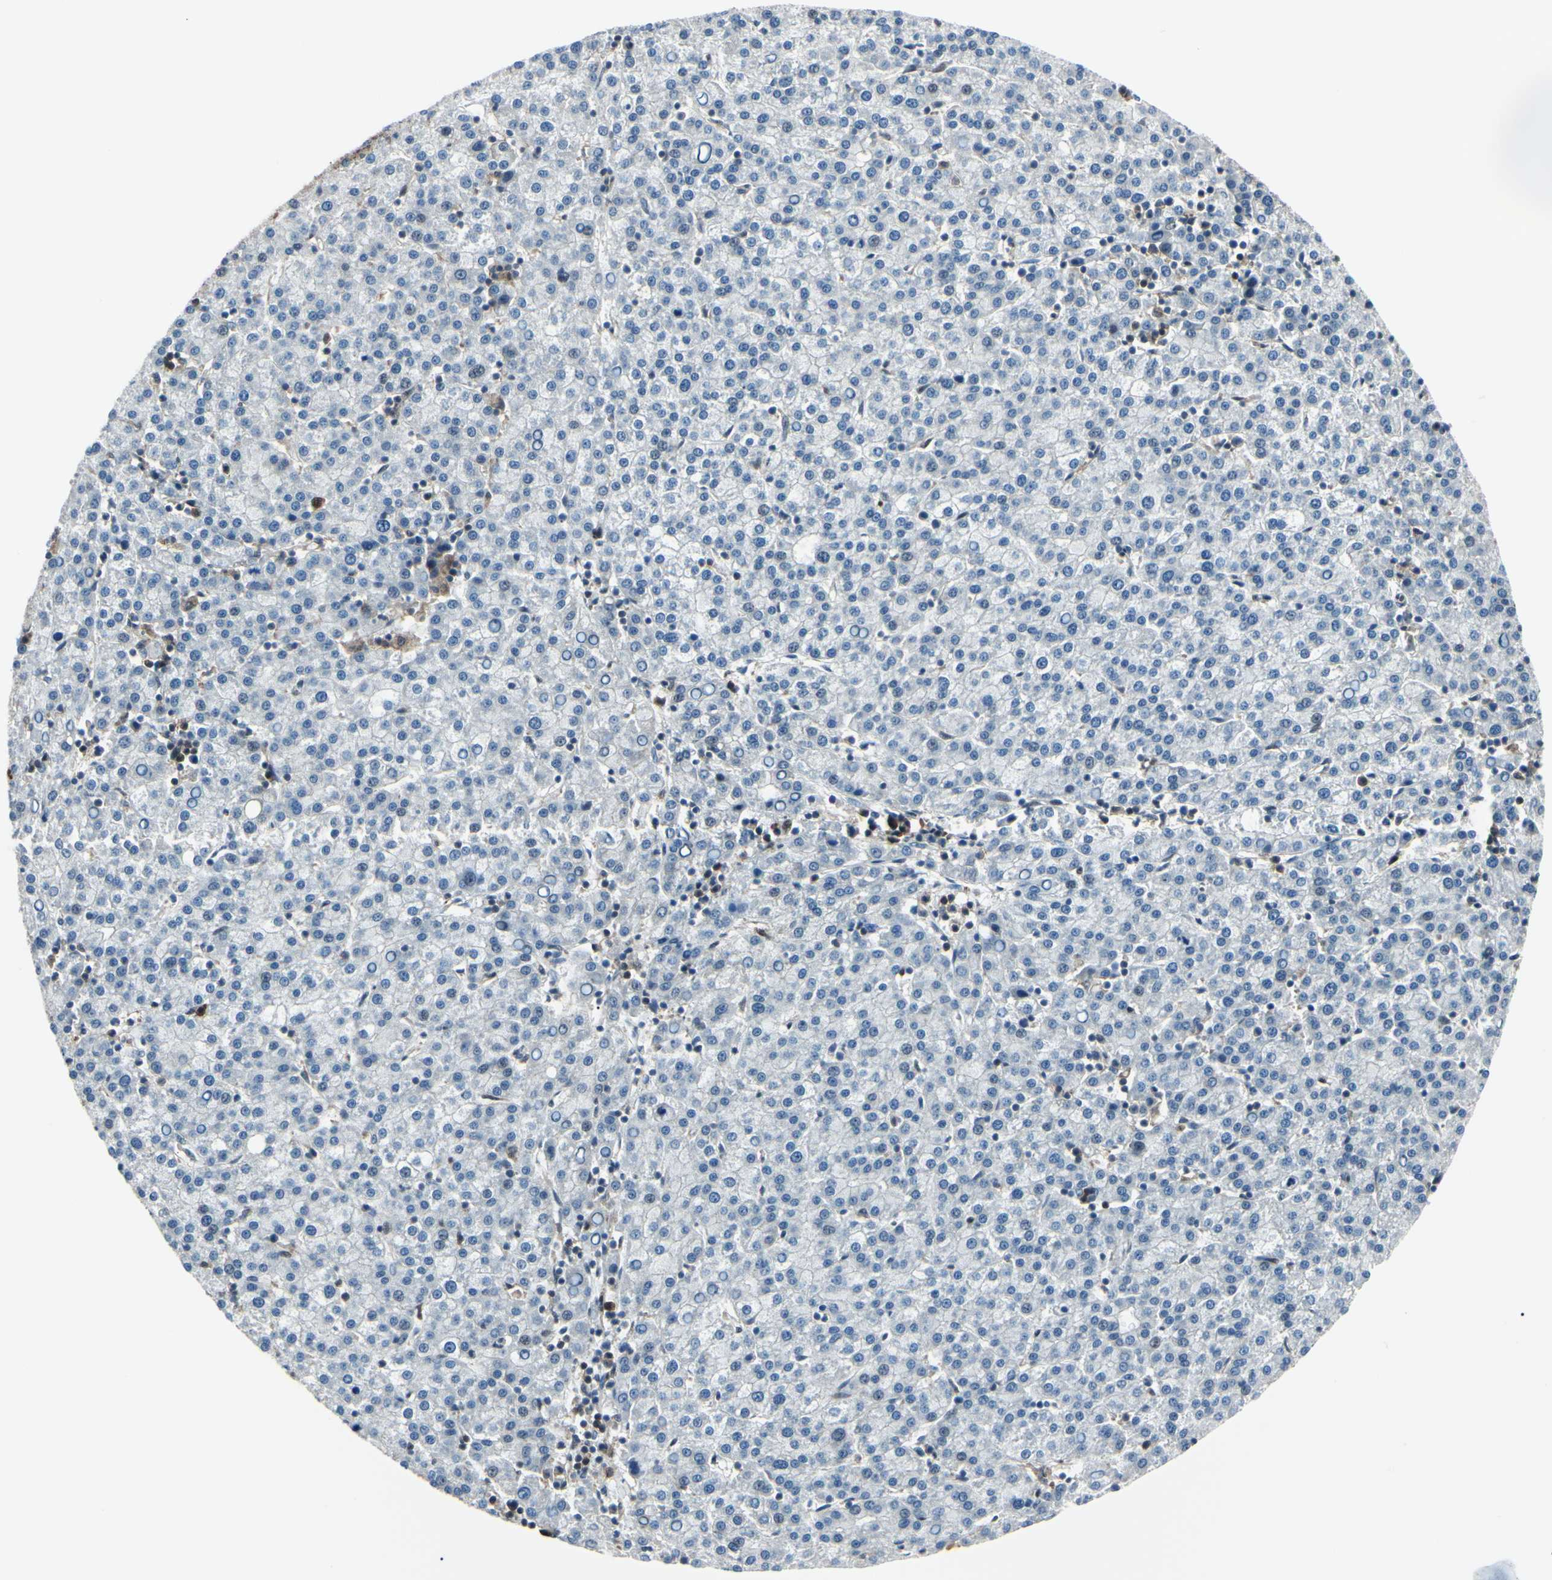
{"staining": {"intensity": "negative", "quantity": "none", "location": "none"}, "tissue": "liver cancer", "cell_type": "Tumor cells", "image_type": "cancer", "snomed": [{"axis": "morphology", "description": "Carcinoma, Hepatocellular, NOS"}, {"axis": "topography", "description": "Liver"}], "caption": "DAB (3,3'-diaminobenzidine) immunohistochemical staining of liver hepatocellular carcinoma reveals no significant positivity in tumor cells. (Stains: DAB (3,3'-diaminobenzidine) IHC with hematoxylin counter stain, Microscopy: brightfield microscopy at high magnification).", "gene": "PGK1", "patient": {"sex": "female", "age": 58}}